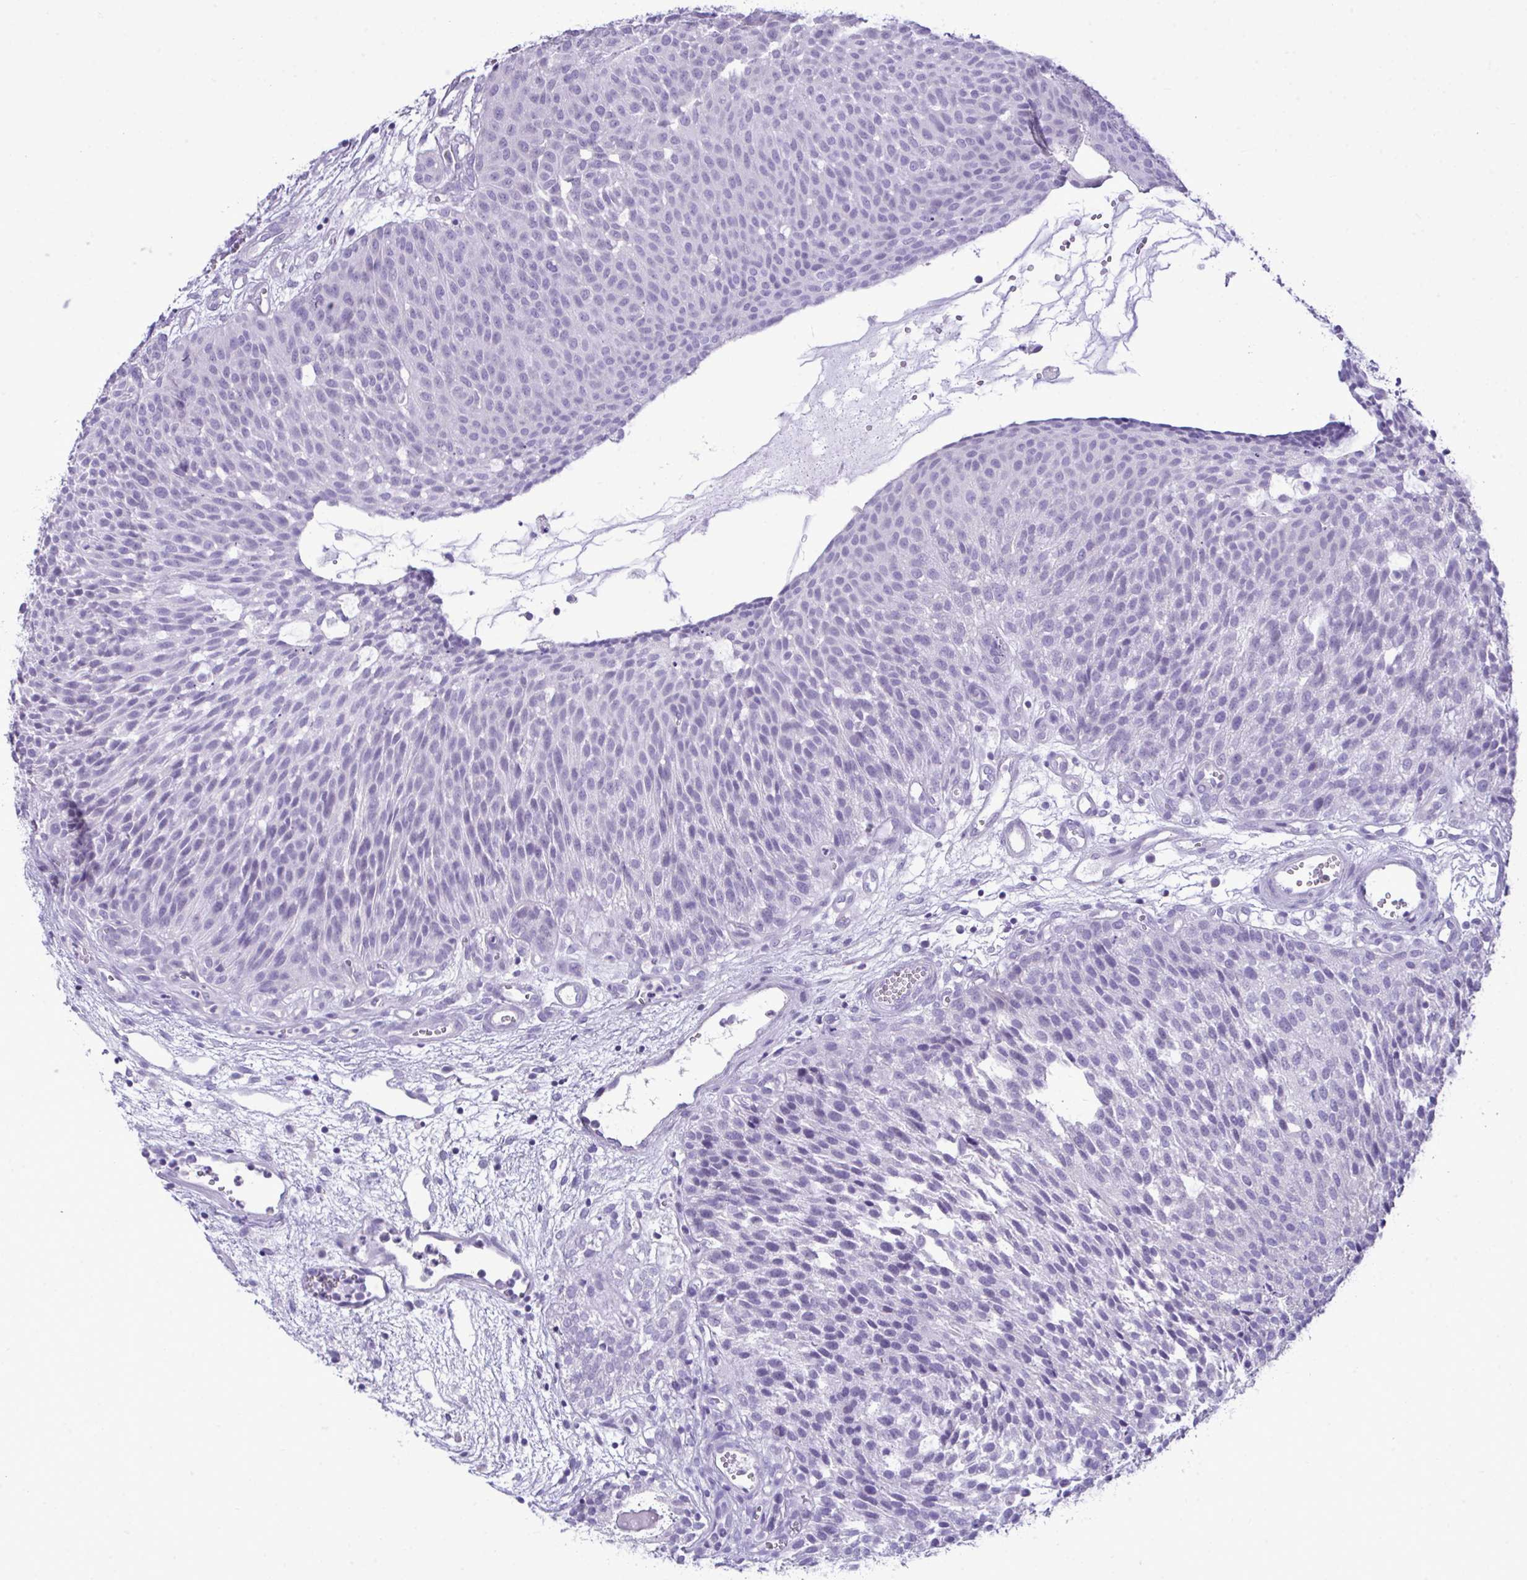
{"staining": {"intensity": "negative", "quantity": "none", "location": "none"}, "tissue": "urothelial cancer", "cell_type": "Tumor cells", "image_type": "cancer", "snomed": [{"axis": "morphology", "description": "Urothelial carcinoma, NOS"}, {"axis": "topography", "description": "Urinary bladder"}], "caption": "Protein analysis of transitional cell carcinoma reveals no significant expression in tumor cells. (DAB (3,3'-diaminobenzidine) IHC visualized using brightfield microscopy, high magnification).", "gene": "PRM2", "patient": {"sex": "male", "age": 84}}